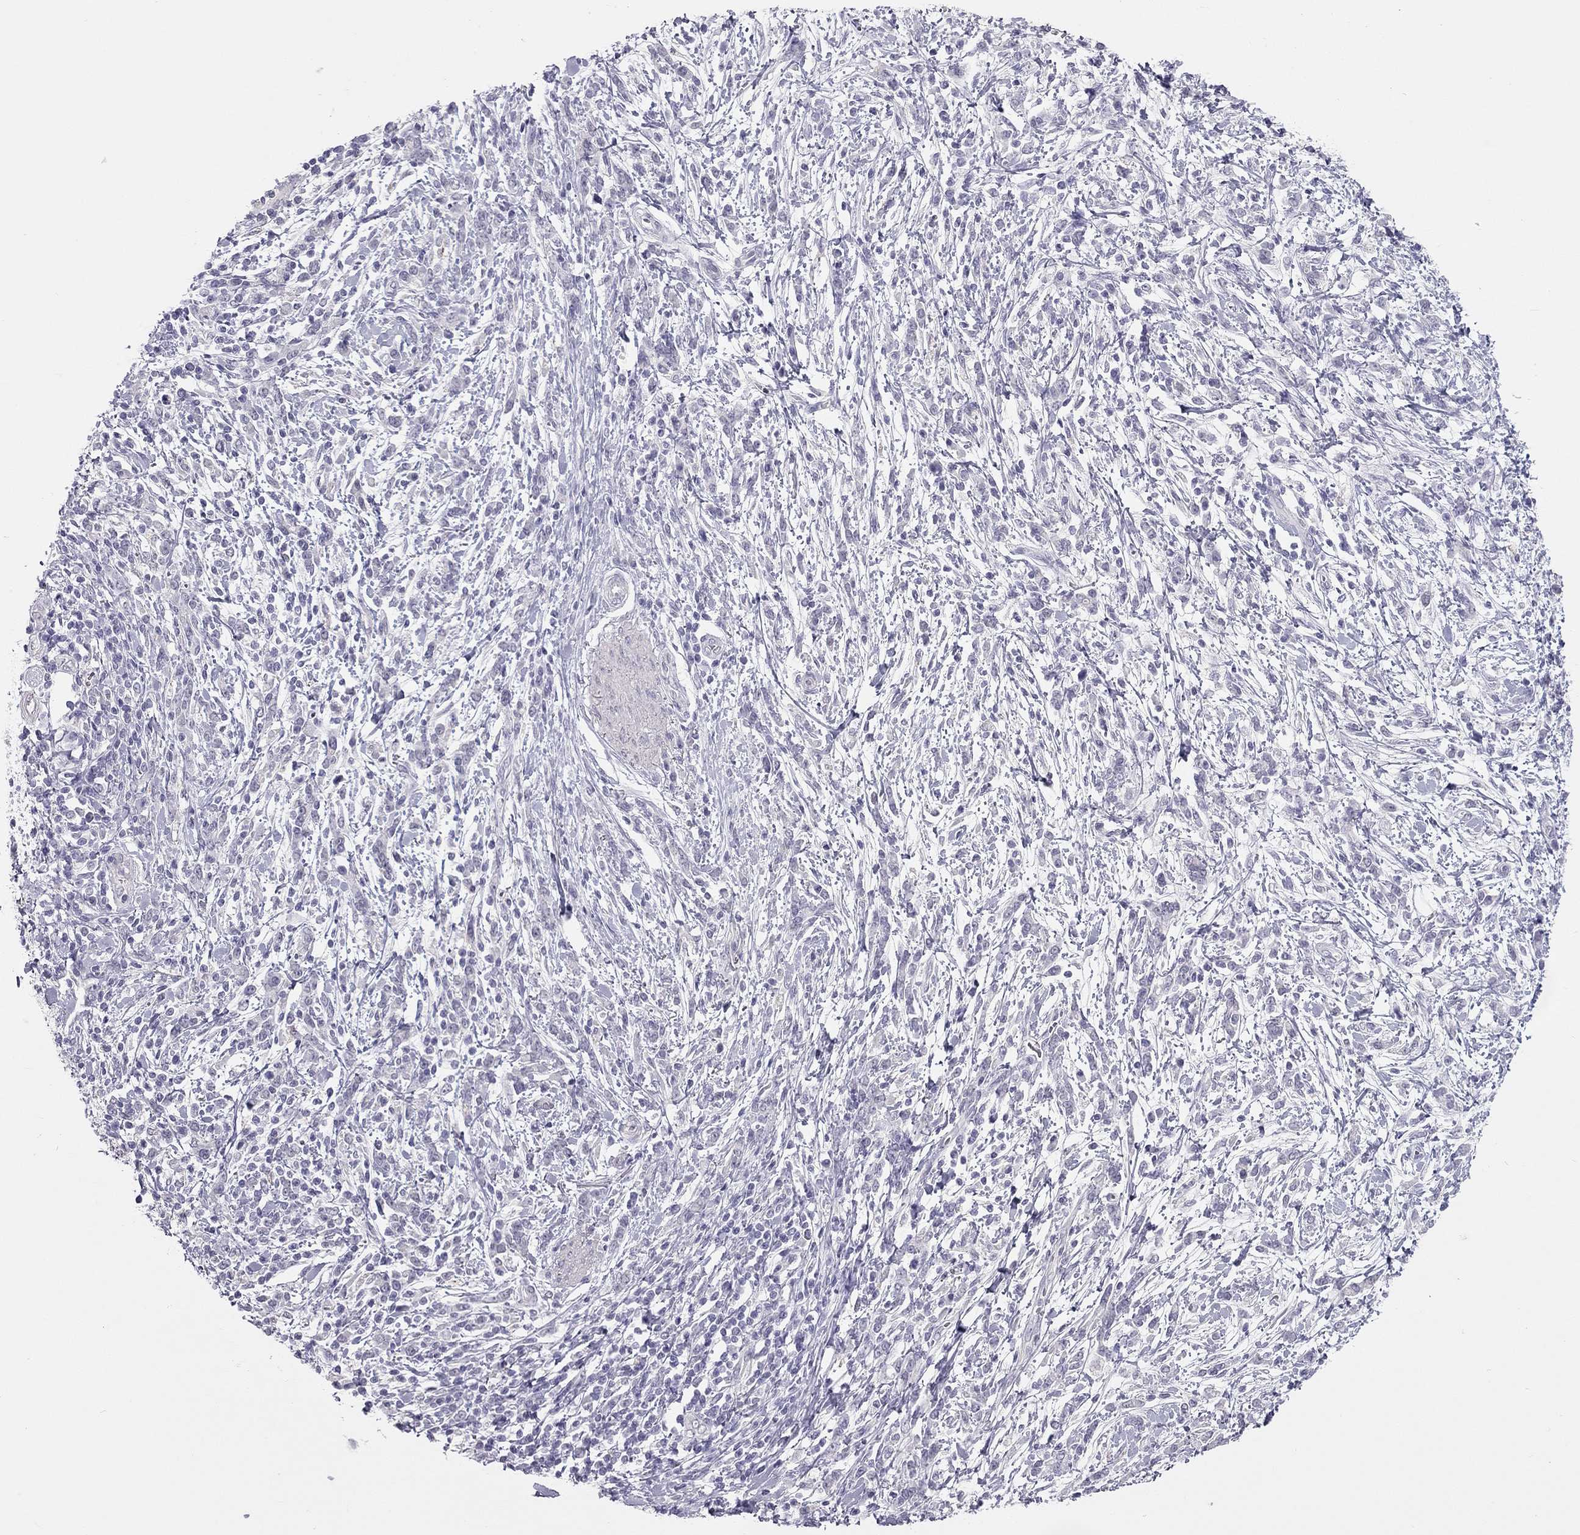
{"staining": {"intensity": "negative", "quantity": "none", "location": "none"}, "tissue": "stomach cancer", "cell_type": "Tumor cells", "image_type": "cancer", "snomed": [{"axis": "morphology", "description": "Adenocarcinoma, NOS"}, {"axis": "topography", "description": "Stomach"}], "caption": "Immunohistochemical staining of human stomach adenocarcinoma exhibits no significant staining in tumor cells.", "gene": "SPATA12", "patient": {"sex": "female", "age": 57}}